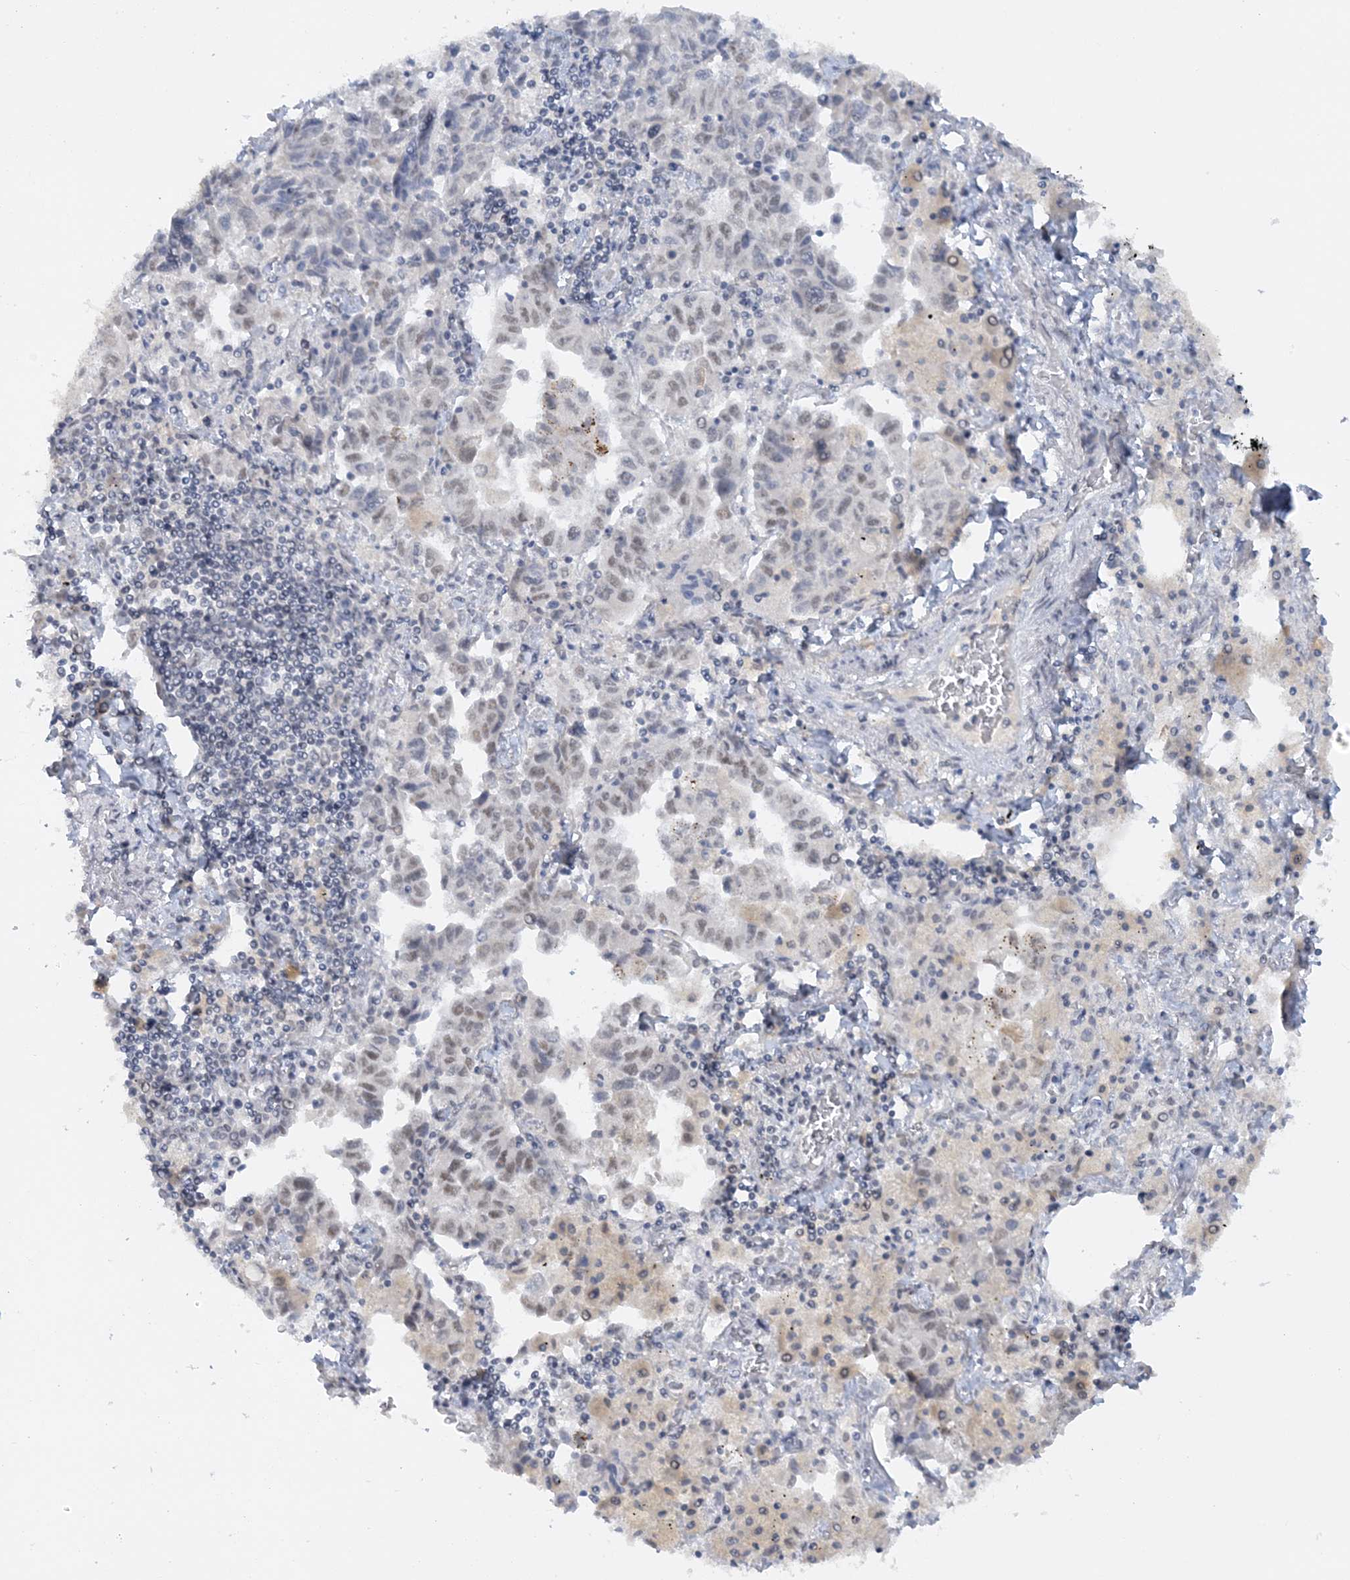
{"staining": {"intensity": "weak", "quantity": "<25%", "location": "nuclear"}, "tissue": "lung cancer", "cell_type": "Tumor cells", "image_type": "cancer", "snomed": [{"axis": "morphology", "description": "Adenocarcinoma, NOS"}, {"axis": "topography", "description": "Lung"}], "caption": "Immunohistochemistry (IHC) of human lung adenocarcinoma displays no staining in tumor cells.", "gene": "KMT2D", "patient": {"sex": "female", "age": 51}}